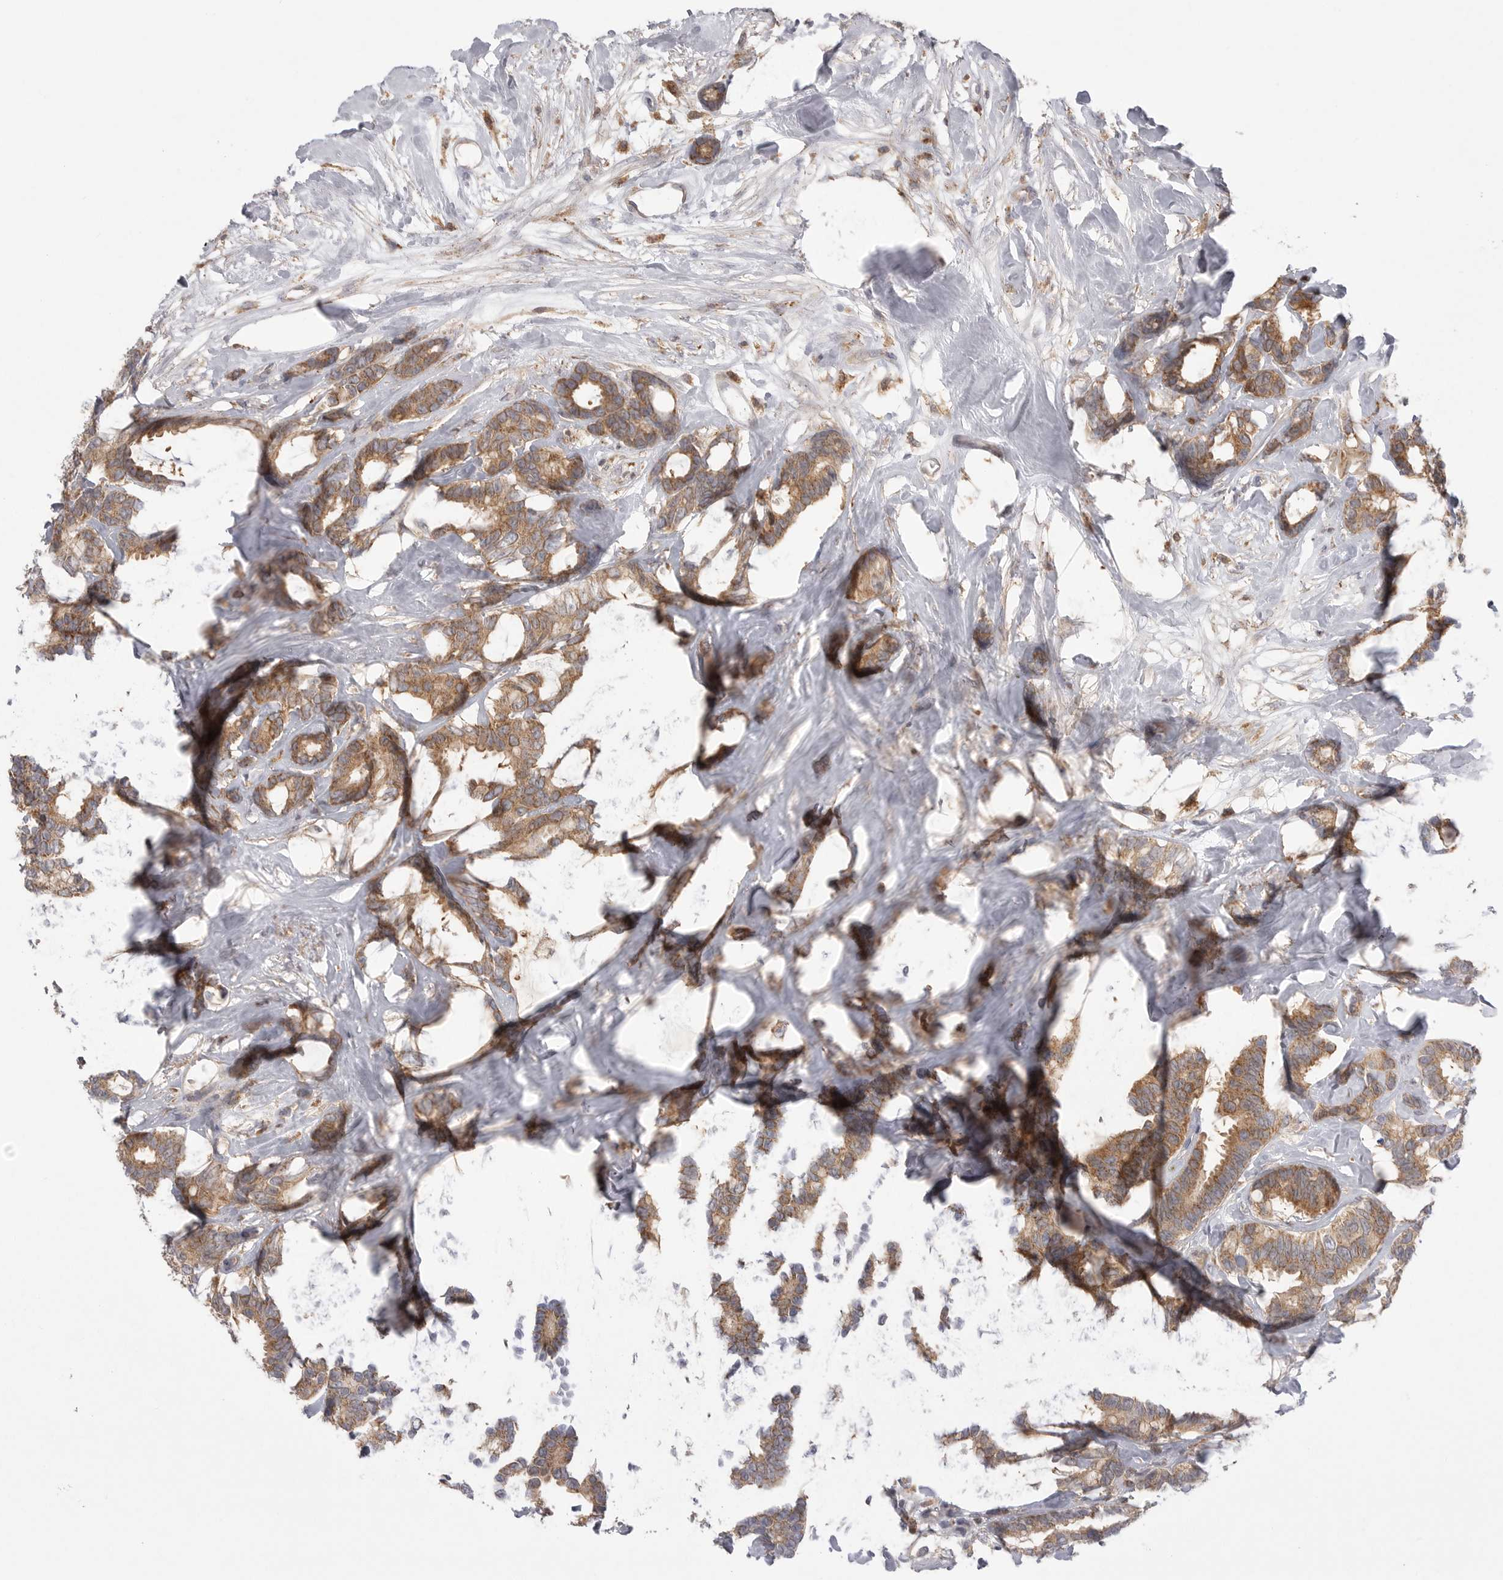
{"staining": {"intensity": "moderate", "quantity": ">75%", "location": "cytoplasmic/membranous"}, "tissue": "breast cancer", "cell_type": "Tumor cells", "image_type": "cancer", "snomed": [{"axis": "morphology", "description": "Duct carcinoma"}, {"axis": "topography", "description": "Breast"}], "caption": "Breast invasive ductal carcinoma stained with immunohistochemistry (IHC) displays moderate cytoplasmic/membranous positivity in approximately >75% of tumor cells.", "gene": "KYAT3", "patient": {"sex": "female", "age": 87}}